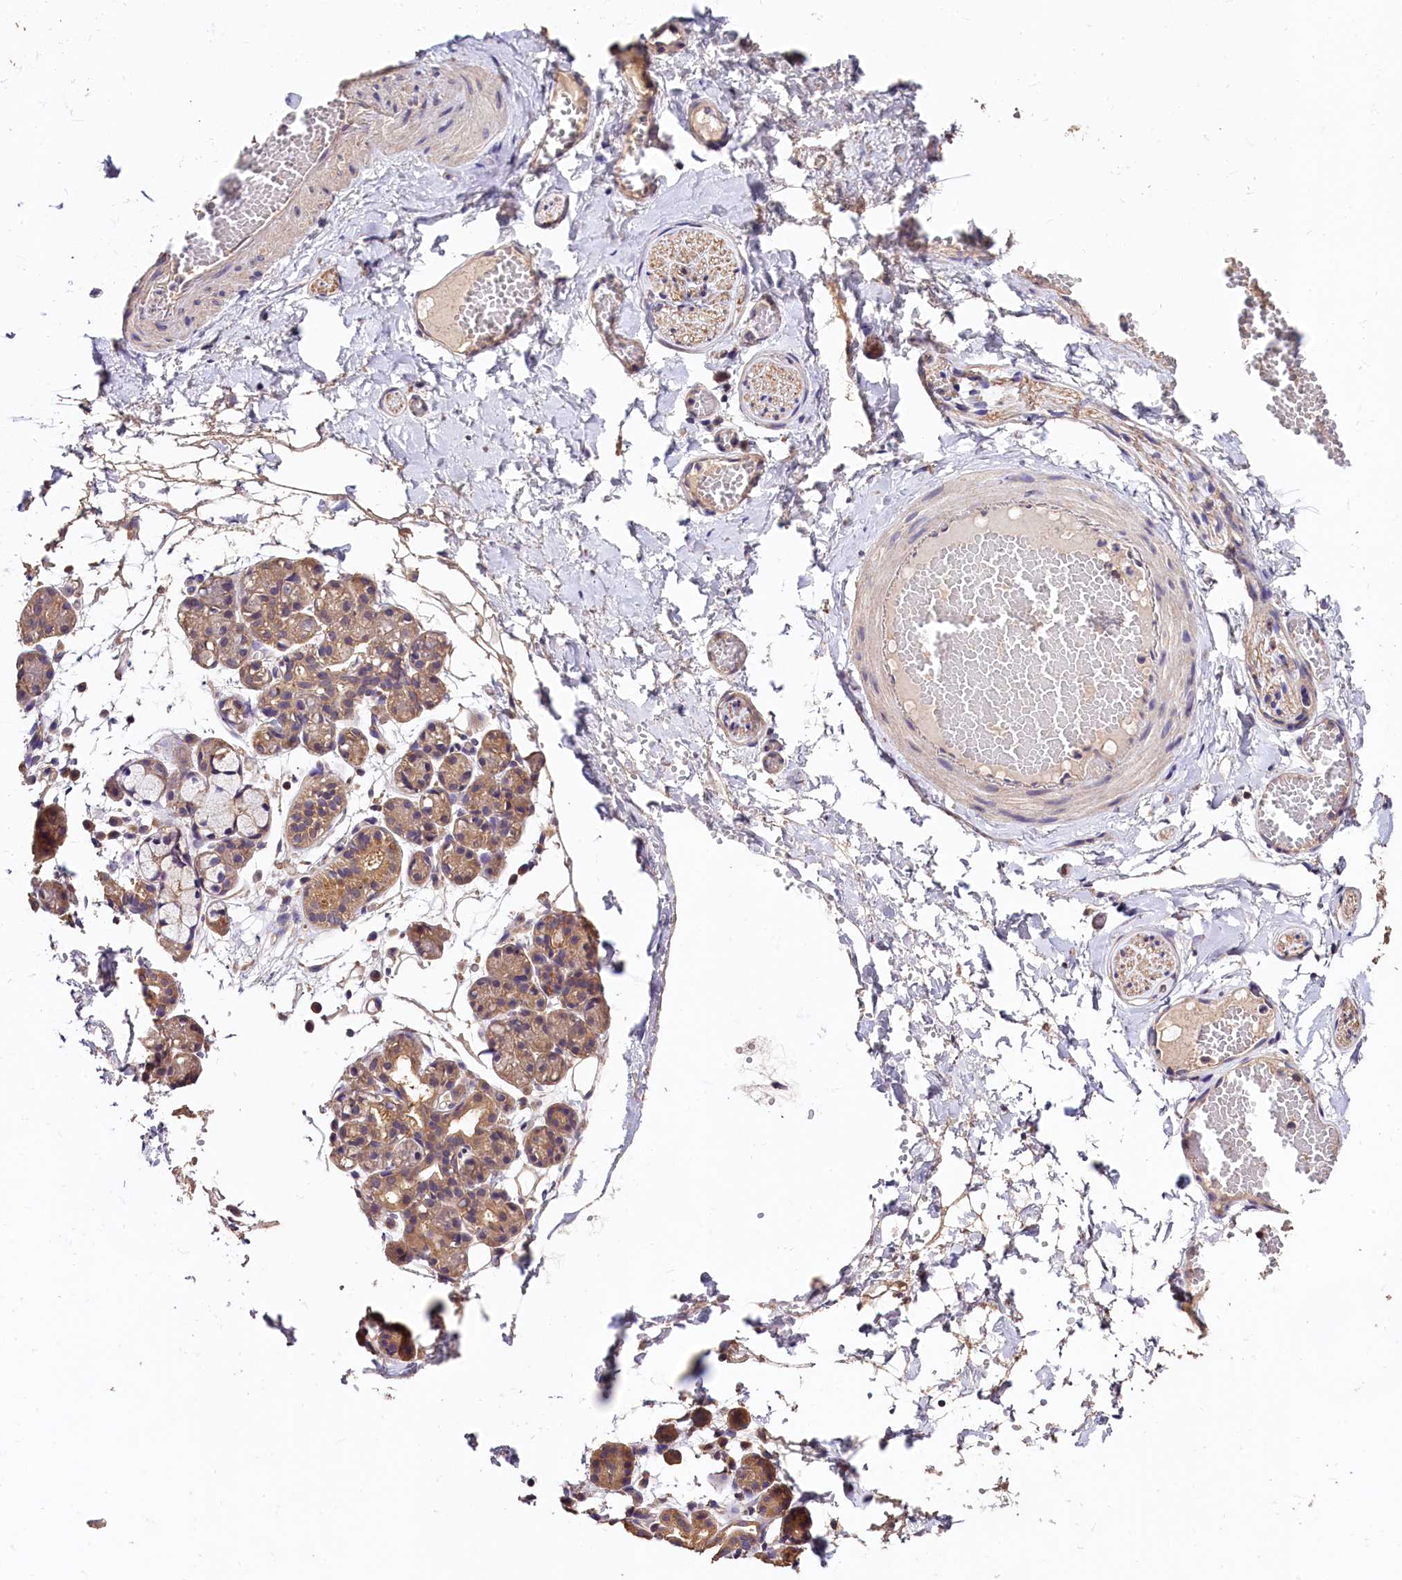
{"staining": {"intensity": "moderate", "quantity": "25%-75%", "location": "cytoplasmic/membranous"}, "tissue": "salivary gland", "cell_type": "Glandular cells", "image_type": "normal", "snomed": [{"axis": "morphology", "description": "Normal tissue, NOS"}, {"axis": "topography", "description": "Salivary gland"}], "caption": "Moderate cytoplasmic/membranous staining for a protein is identified in approximately 25%-75% of glandular cells of benign salivary gland using immunohistochemistry (IHC).", "gene": "OAS3", "patient": {"sex": "male", "age": 63}}